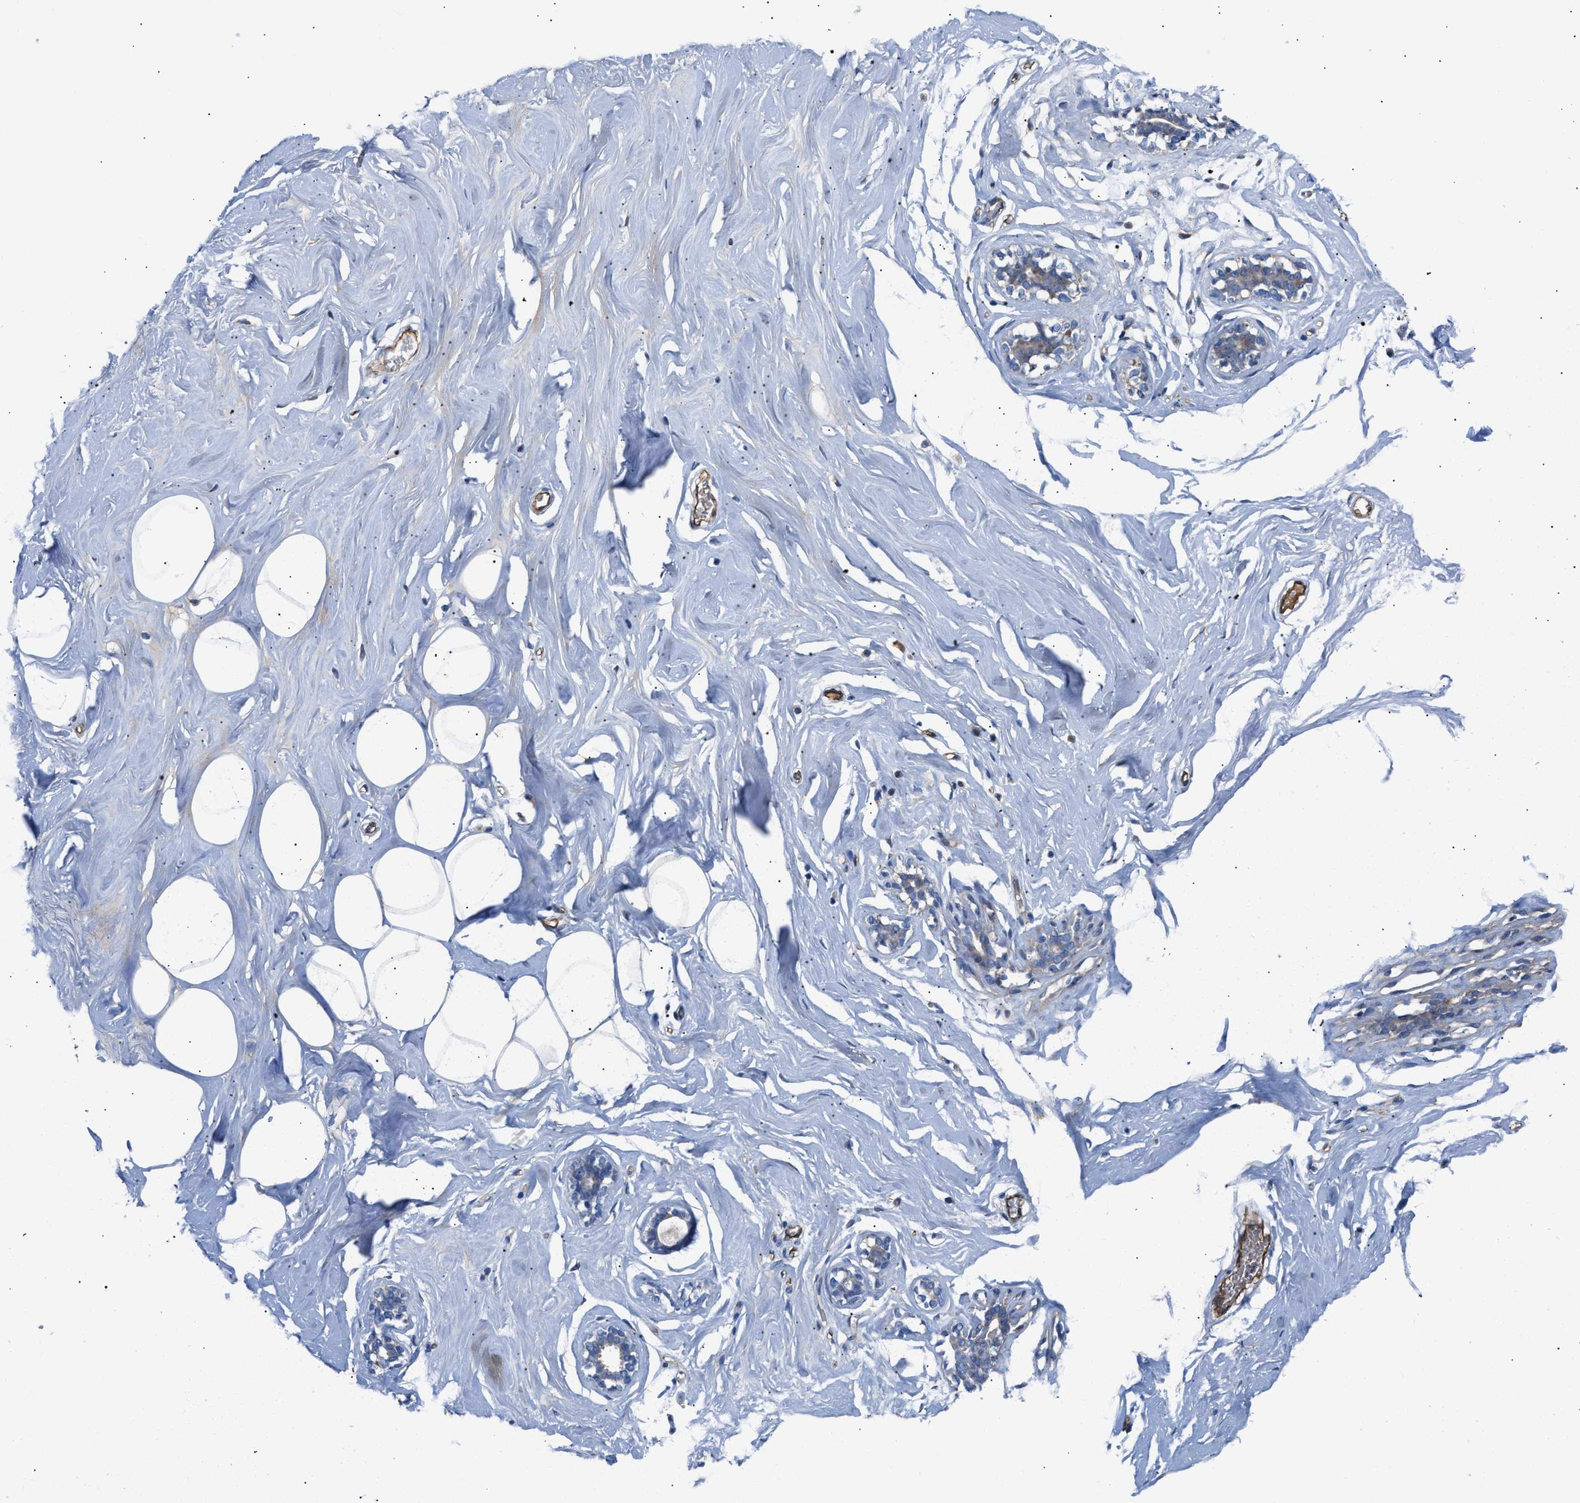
{"staining": {"intensity": "moderate", "quantity": "25%-75%", "location": "cytoplasmic/membranous"}, "tissue": "adipose tissue", "cell_type": "Adipocytes", "image_type": "normal", "snomed": [{"axis": "morphology", "description": "Normal tissue, NOS"}, {"axis": "morphology", "description": "Fibrosis, NOS"}, {"axis": "topography", "description": "Breast"}, {"axis": "topography", "description": "Adipose tissue"}], "caption": "Moderate cytoplasmic/membranous expression is present in approximately 25%-75% of adipocytes in benign adipose tissue. (Stains: DAB (3,3'-diaminobenzidine) in brown, nuclei in blue, Microscopy: brightfield microscopy at high magnification).", "gene": "TFPI", "patient": {"sex": "female", "age": 39}}